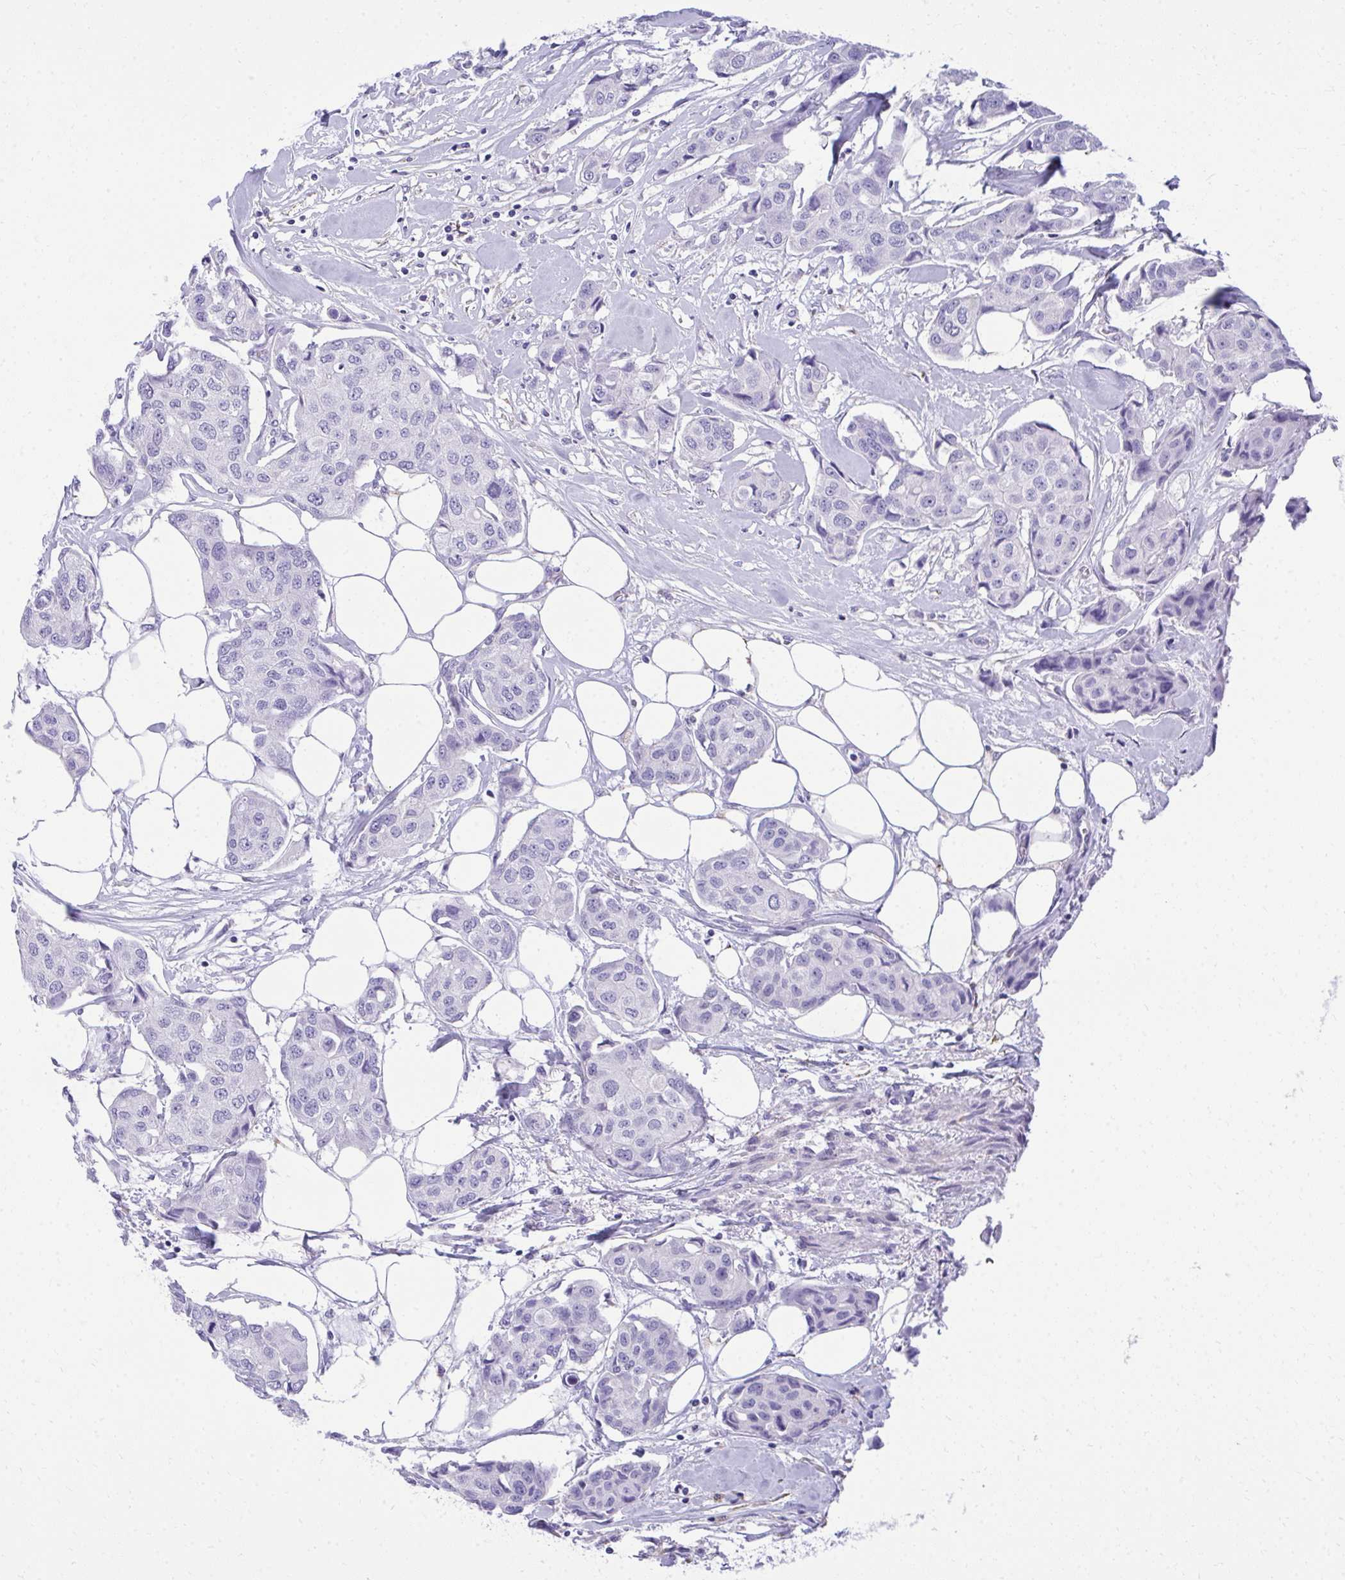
{"staining": {"intensity": "negative", "quantity": "none", "location": "none"}, "tissue": "breast cancer", "cell_type": "Tumor cells", "image_type": "cancer", "snomed": [{"axis": "morphology", "description": "Duct carcinoma"}, {"axis": "topography", "description": "Breast"}, {"axis": "topography", "description": "Lymph node"}], "caption": "A high-resolution image shows immunohistochemistry staining of breast cancer, which reveals no significant expression in tumor cells. Nuclei are stained in blue.", "gene": "AIG1", "patient": {"sex": "female", "age": 80}}